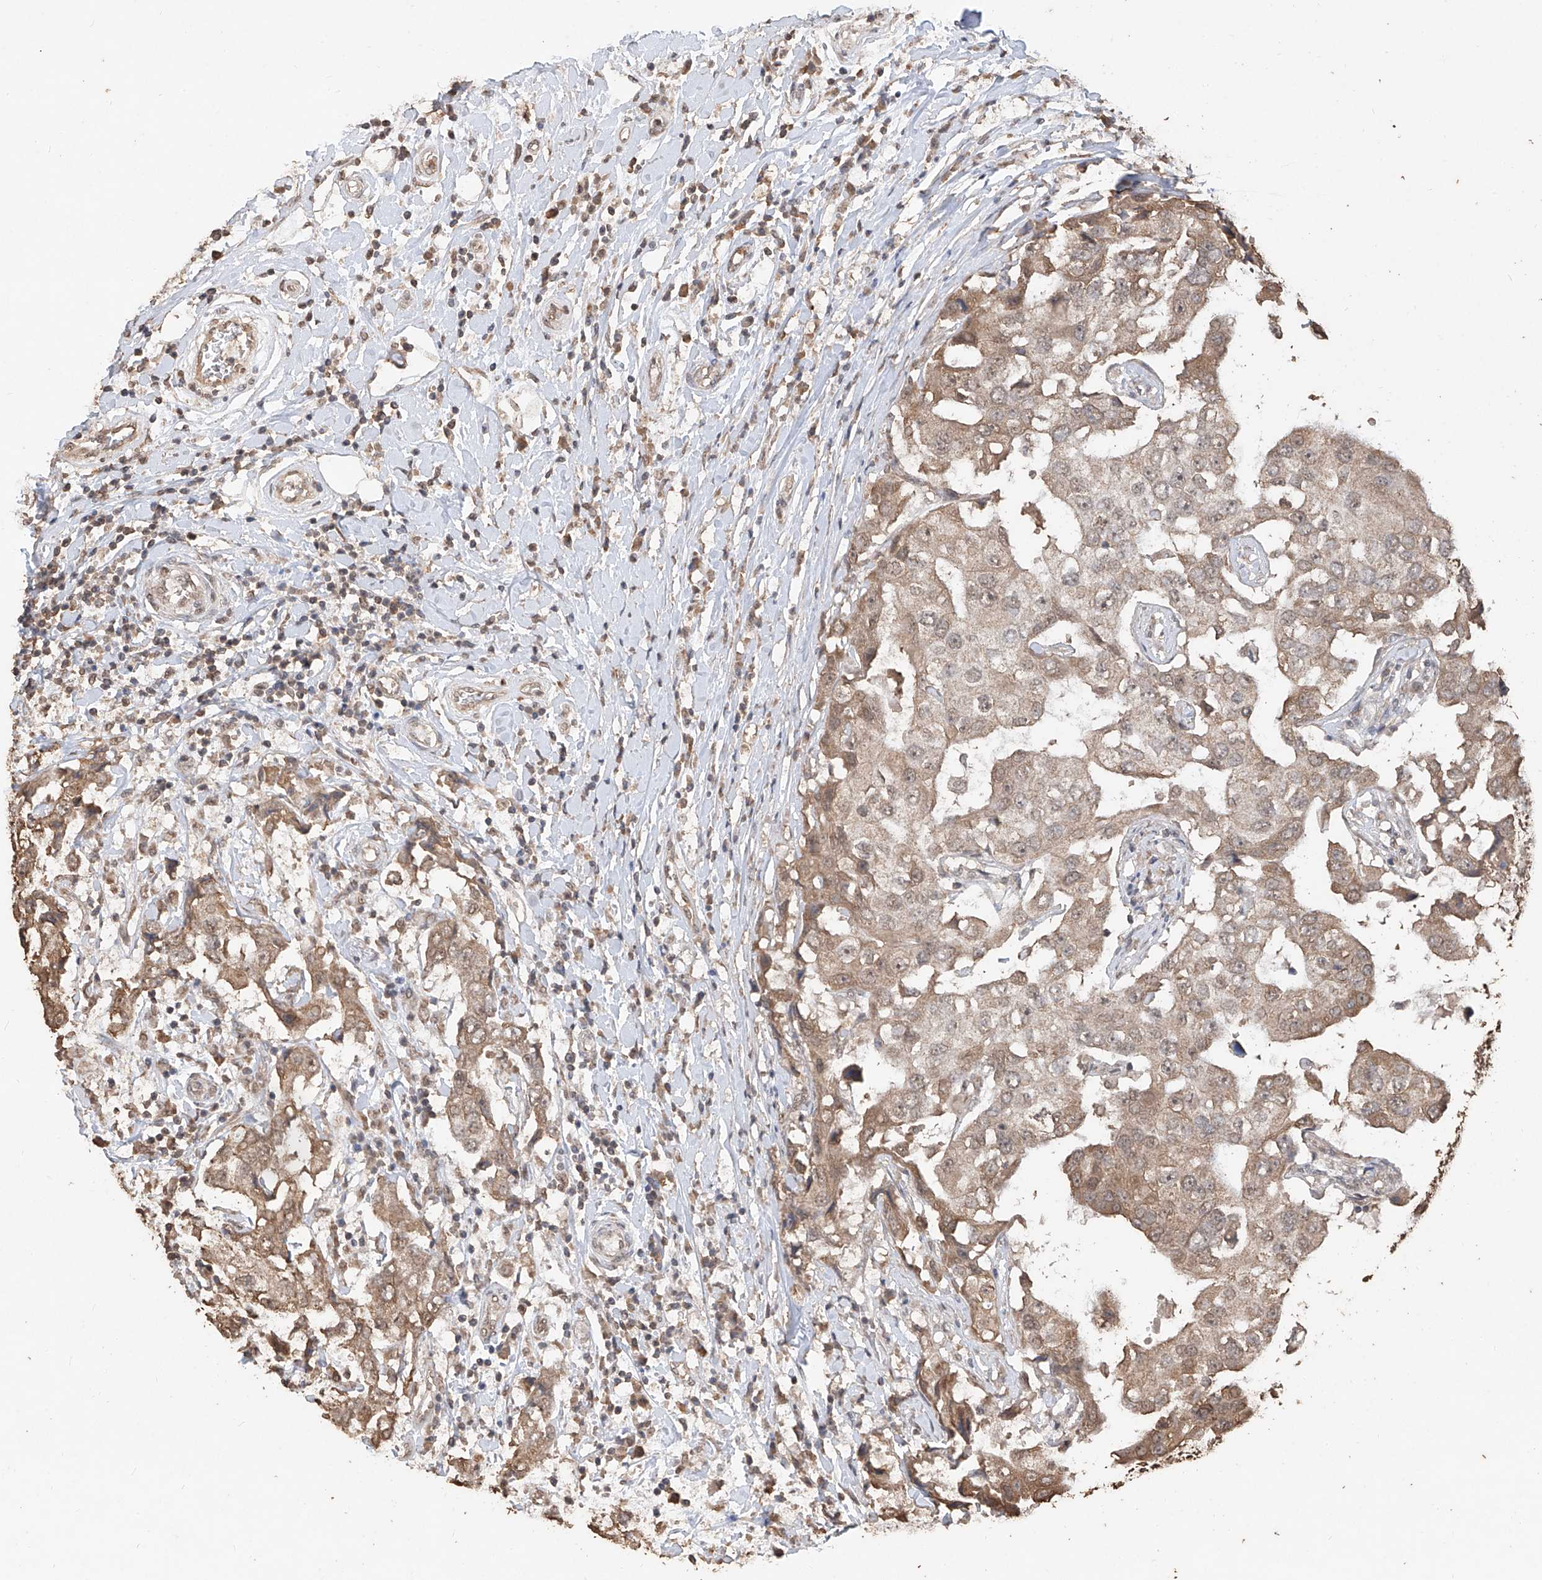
{"staining": {"intensity": "moderate", "quantity": ">75%", "location": "cytoplasmic/membranous,nuclear"}, "tissue": "breast cancer", "cell_type": "Tumor cells", "image_type": "cancer", "snomed": [{"axis": "morphology", "description": "Duct carcinoma"}, {"axis": "topography", "description": "Breast"}], "caption": "Immunohistochemical staining of breast cancer displays moderate cytoplasmic/membranous and nuclear protein expression in about >75% of tumor cells.", "gene": "ELOVL1", "patient": {"sex": "female", "age": 27}}